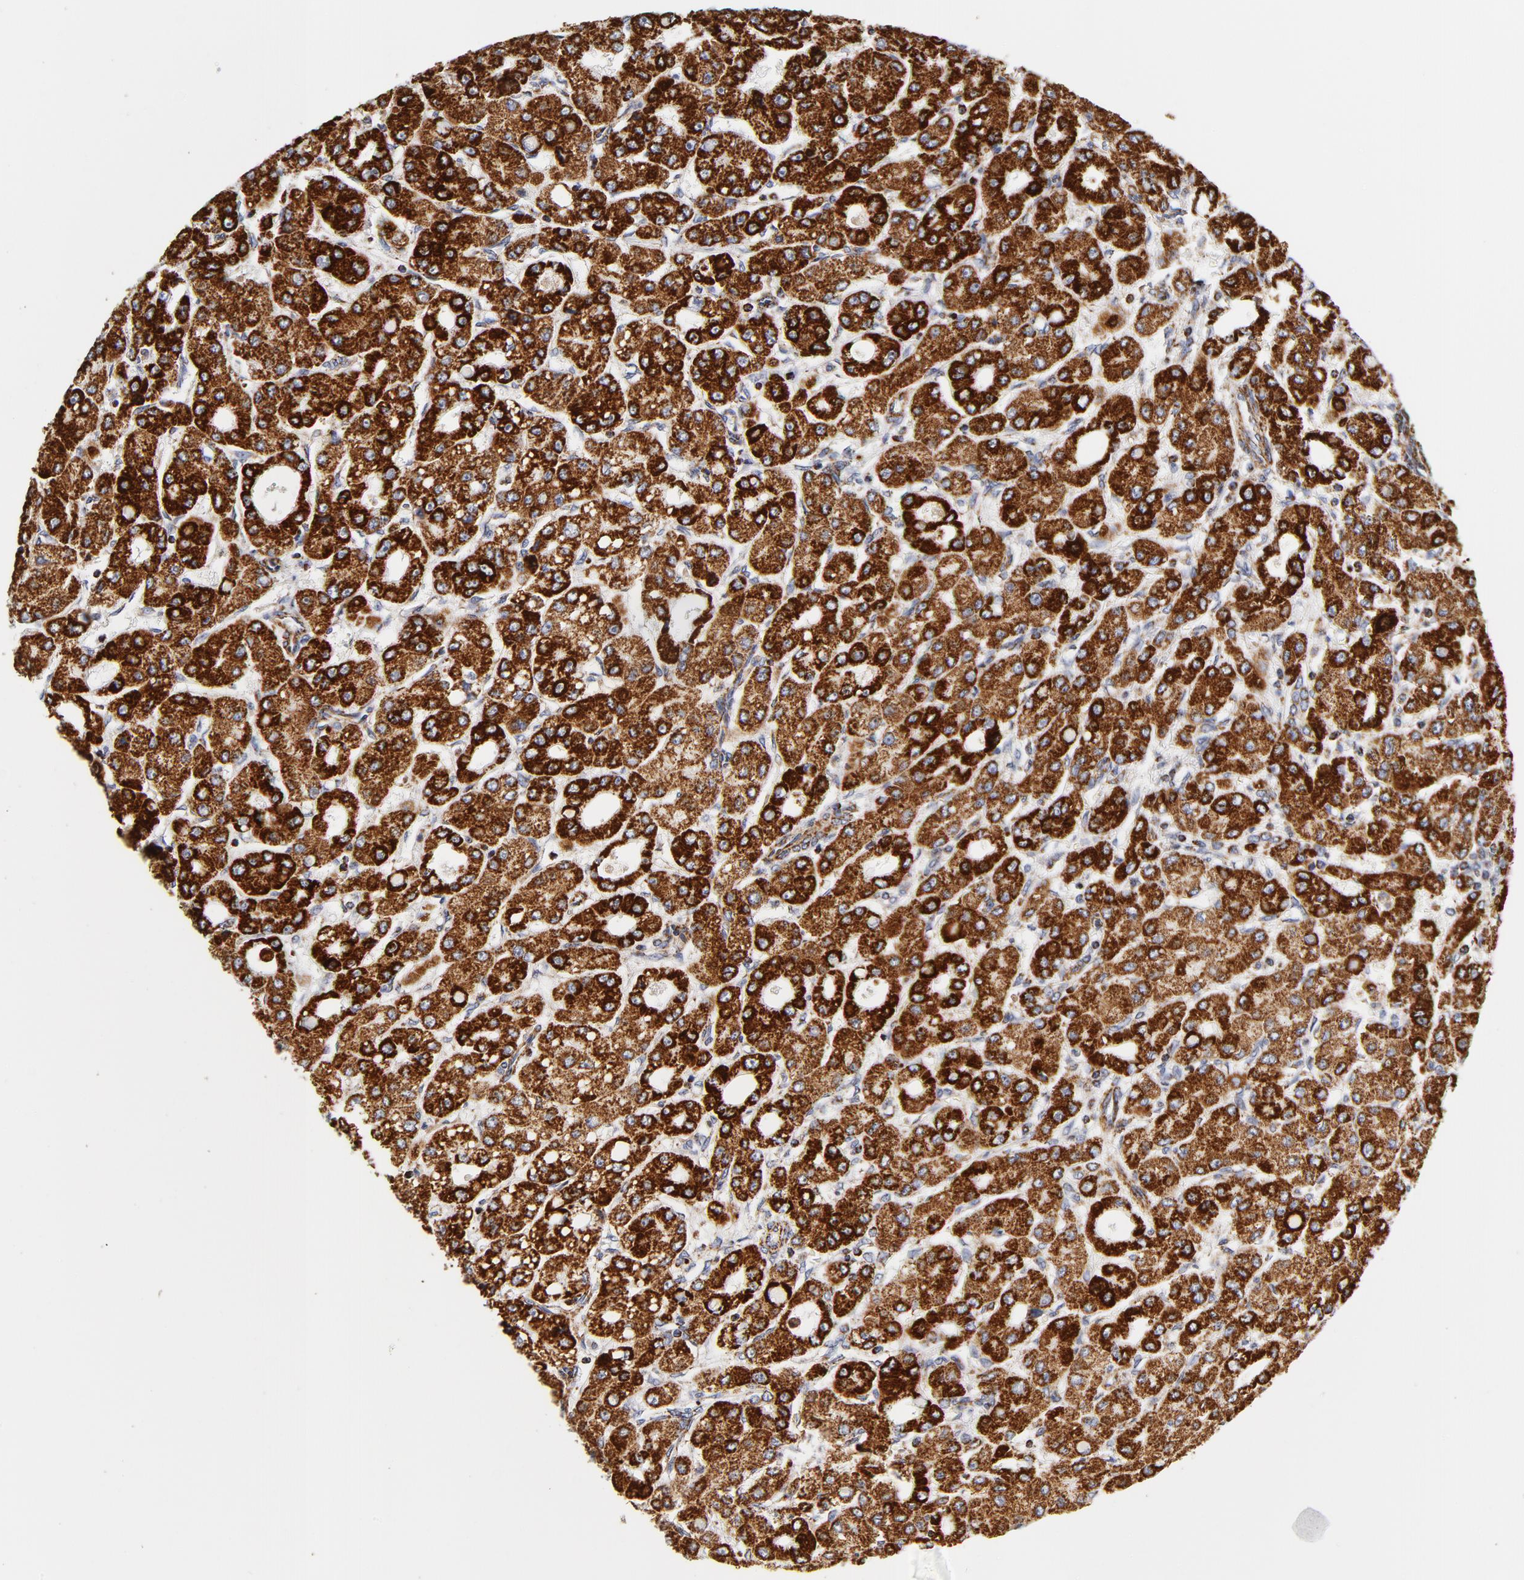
{"staining": {"intensity": "strong", "quantity": ">75%", "location": "cytoplasmic/membranous"}, "tissue": "liver cancer", "cell_type": "Tumor cells", "image_type": "cancer", "snomed": [{"axis": "morphology", "description": "Carcinoma, Hepatocellular, NOS"}, {"axis": "topography", "description": "Liver"}], "caption": "Immunohistochemical staining of human hepatocellular carcinoma (liver) exhibits high levels of strong cytoplasmic/membranous positivity in approximately >75% of tumor cells.", "gene": "ECHS1", "patient": {"sex": "male", "age": 69}}